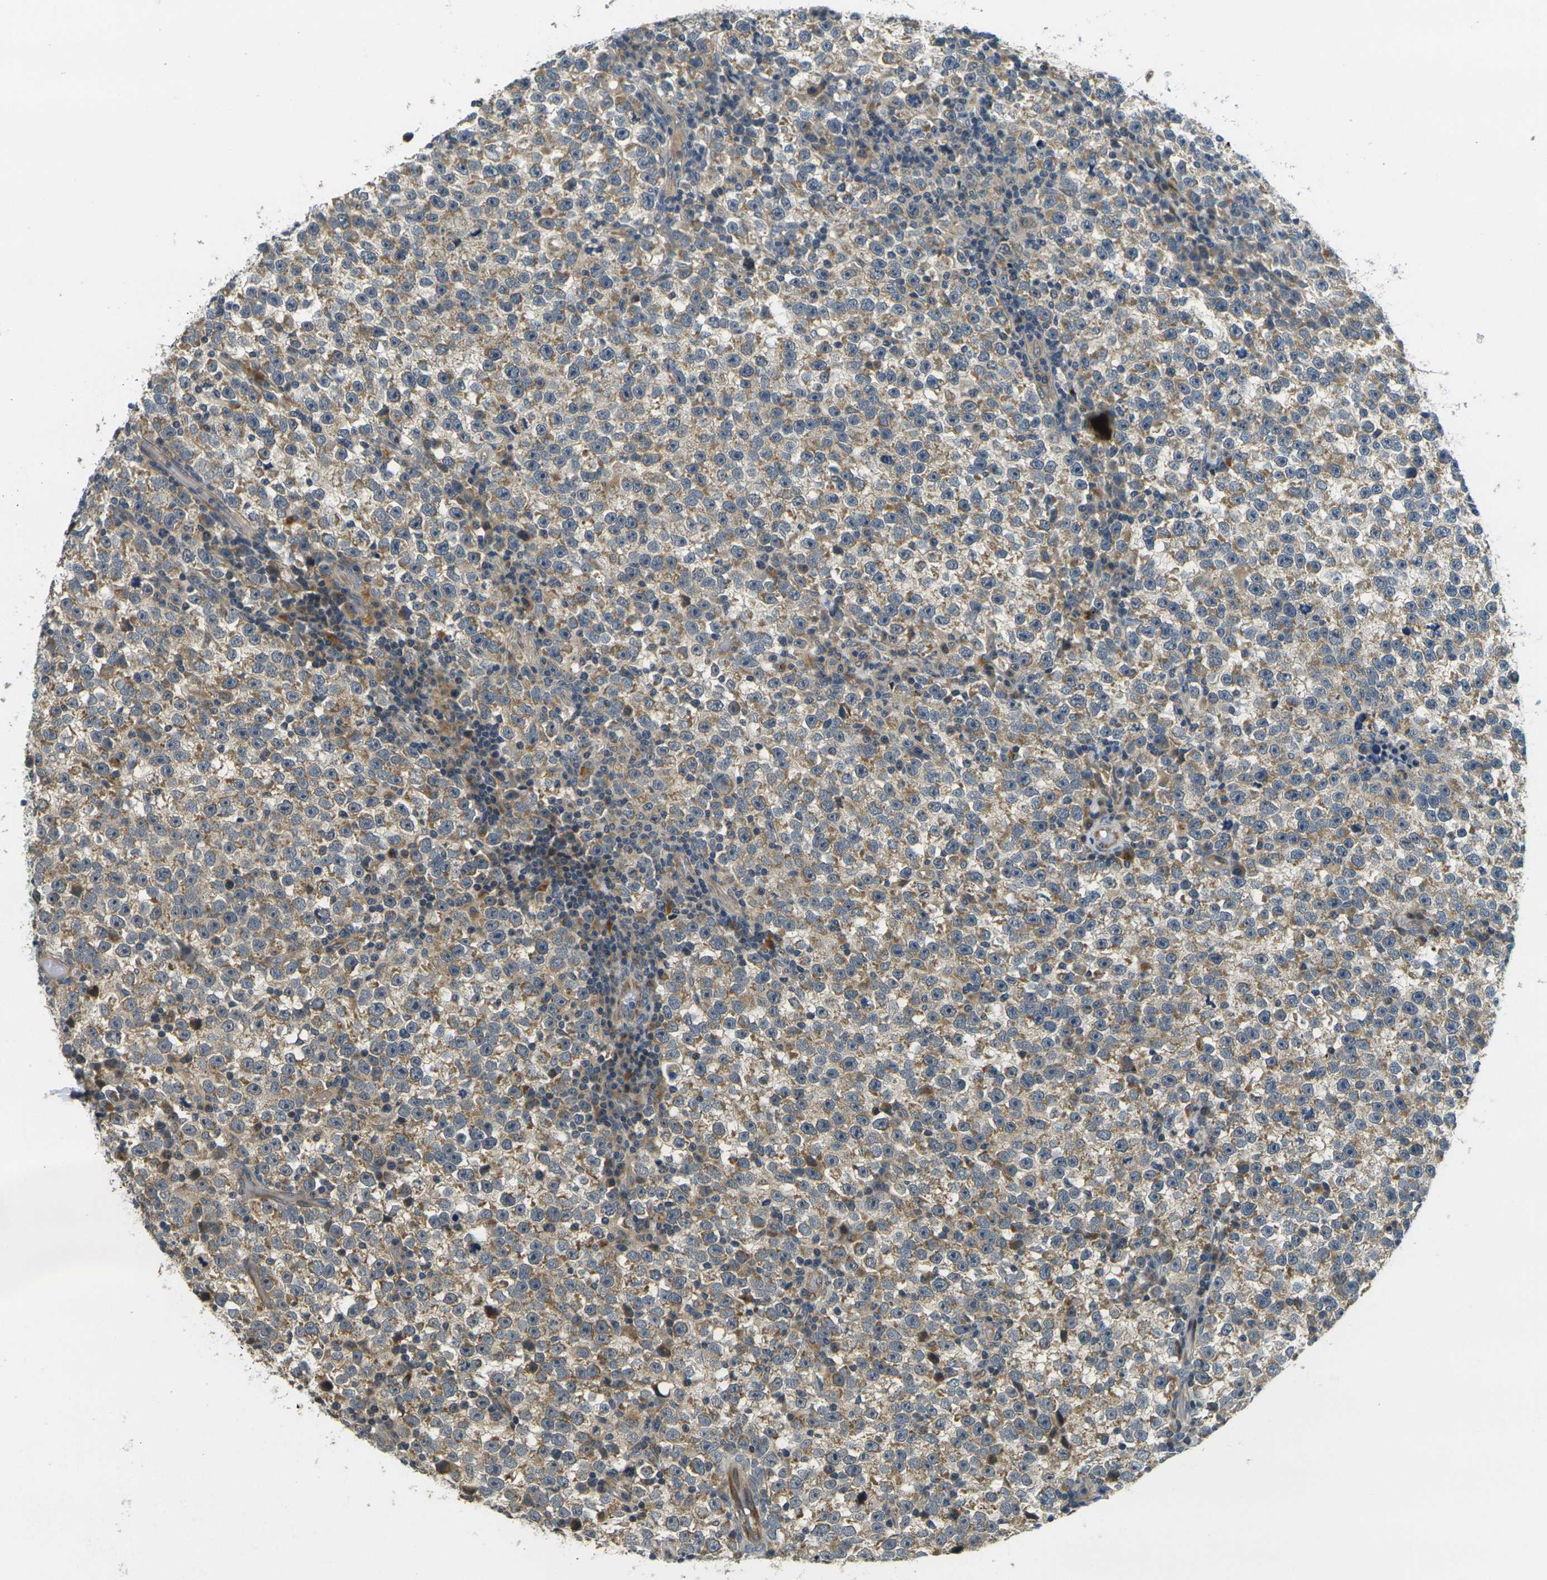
{"staining": {"intensity": "moderate", "quantity": ">75%", "location": "cytoplasmic/membranous"}, "tissue": "testis cancer", "cell_type": "Tumor cells", "image_type": "cancer", "snomed": [{"axis": "morphology", "description": "Seminoma, NOS"}, {"axis": "topography", "description": "Testis"}], "caption": "High-power microscopy captured an immunohistochemistry (IHC) image of testis seminoma, revealing moderate cytoplasmic/membranous positivity in approximately >75% of tumor cells.", "gene": "MINAR2", "patient": {"sex": "male", "age": 43}}